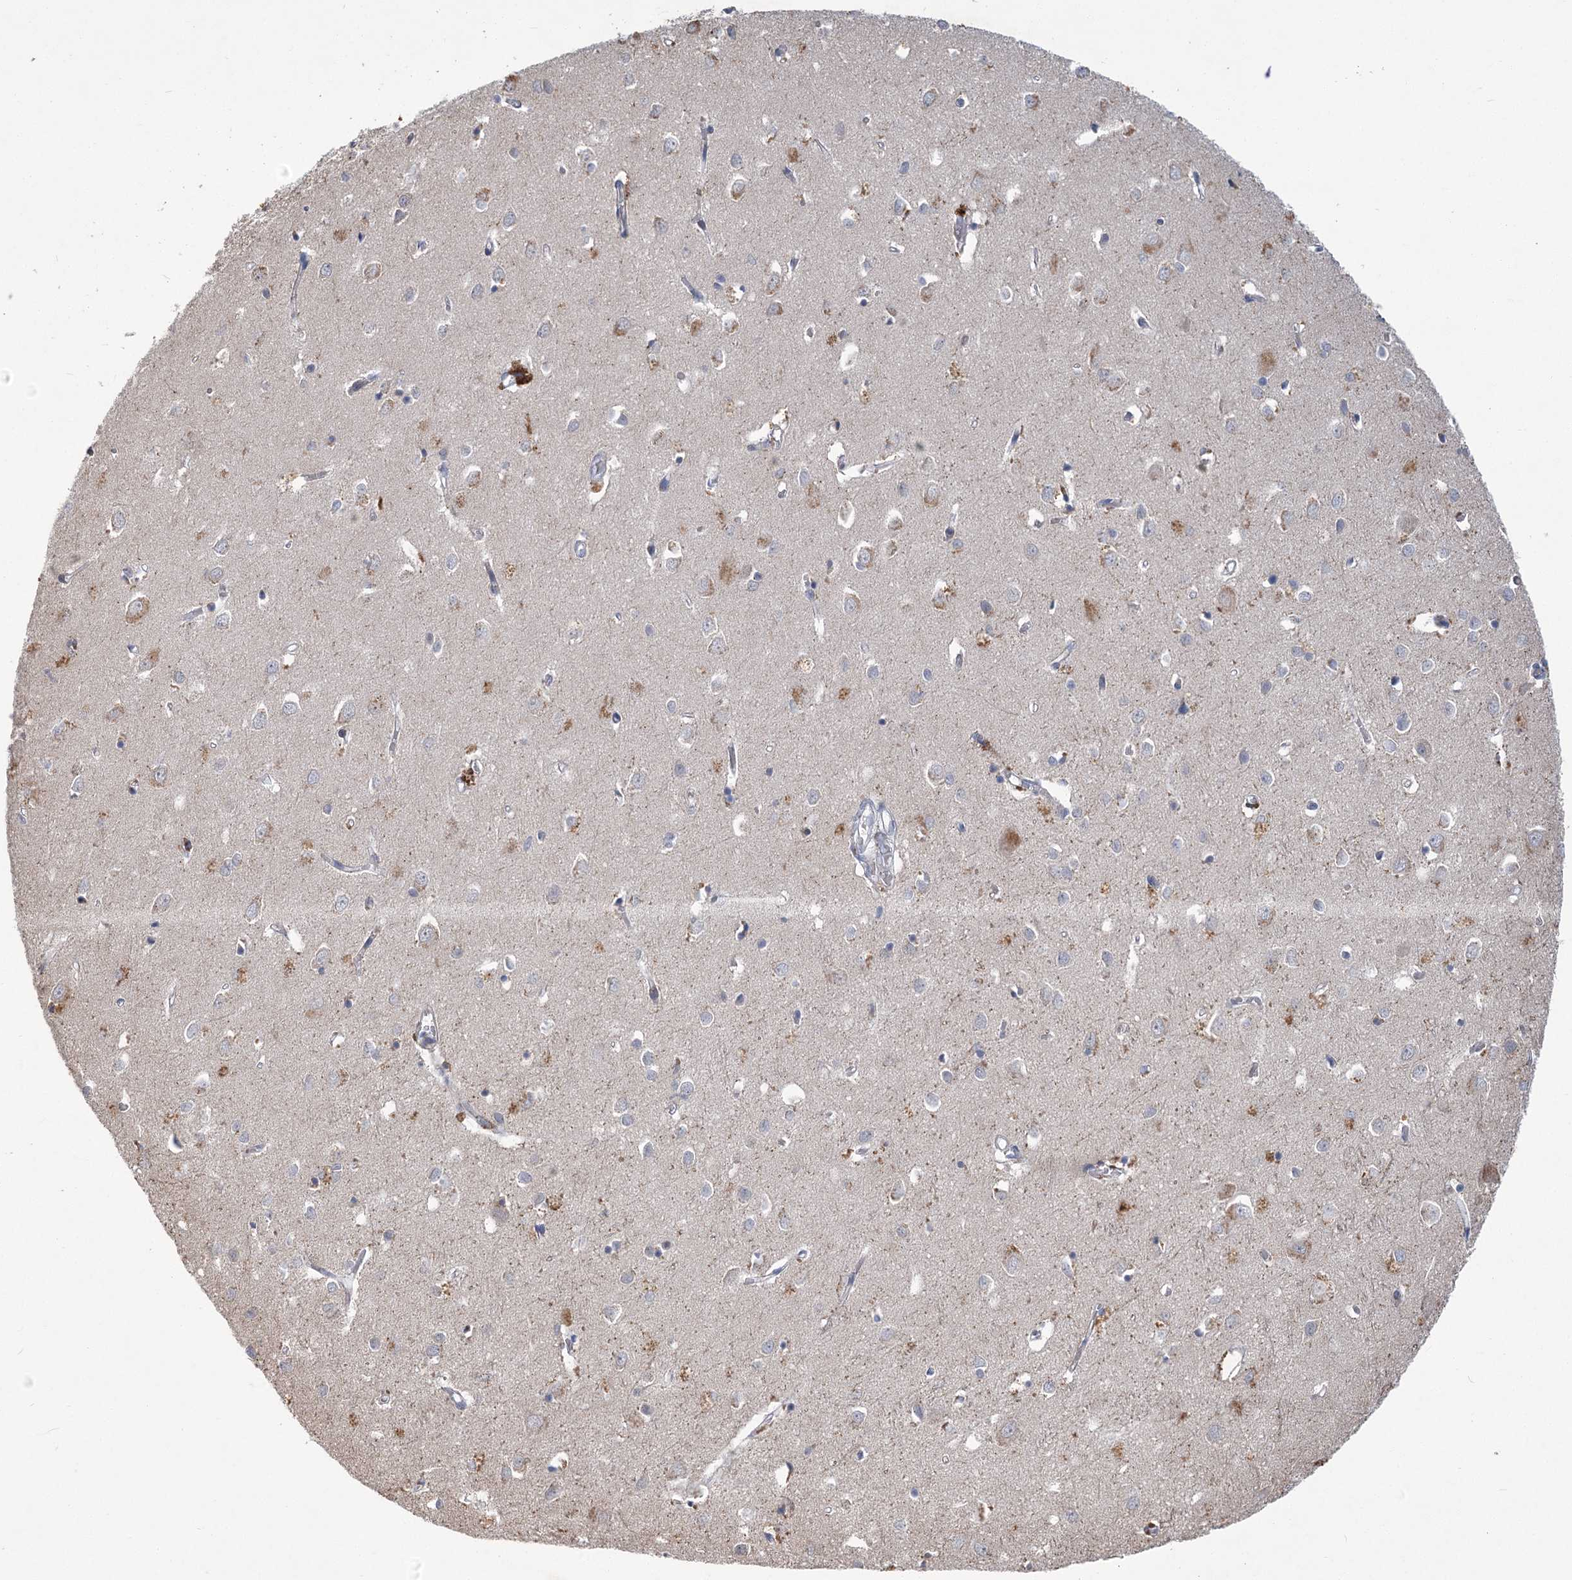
{"staining": {"intensity": "negative", "quantity": "none", "location": "none"}, "tissue": "cerebral cortex", "cell_type": "Endothelial cells", "image_type": "normal", "snomed": [{"axis": "morphology", "description": "Normal tissue, NOS"}, {"axis": "topography", "description": "Cerebral cortex"}], "caption": "A photomicrograph of cerebral cortex stained for a protein exhibits no brown staining in endothelial cells. (DAB immunohistochemistry (IHC) with hematoxylin counter stain).", "gene": "GCNT4", "patient": {"sex": "female", "age": 64}}